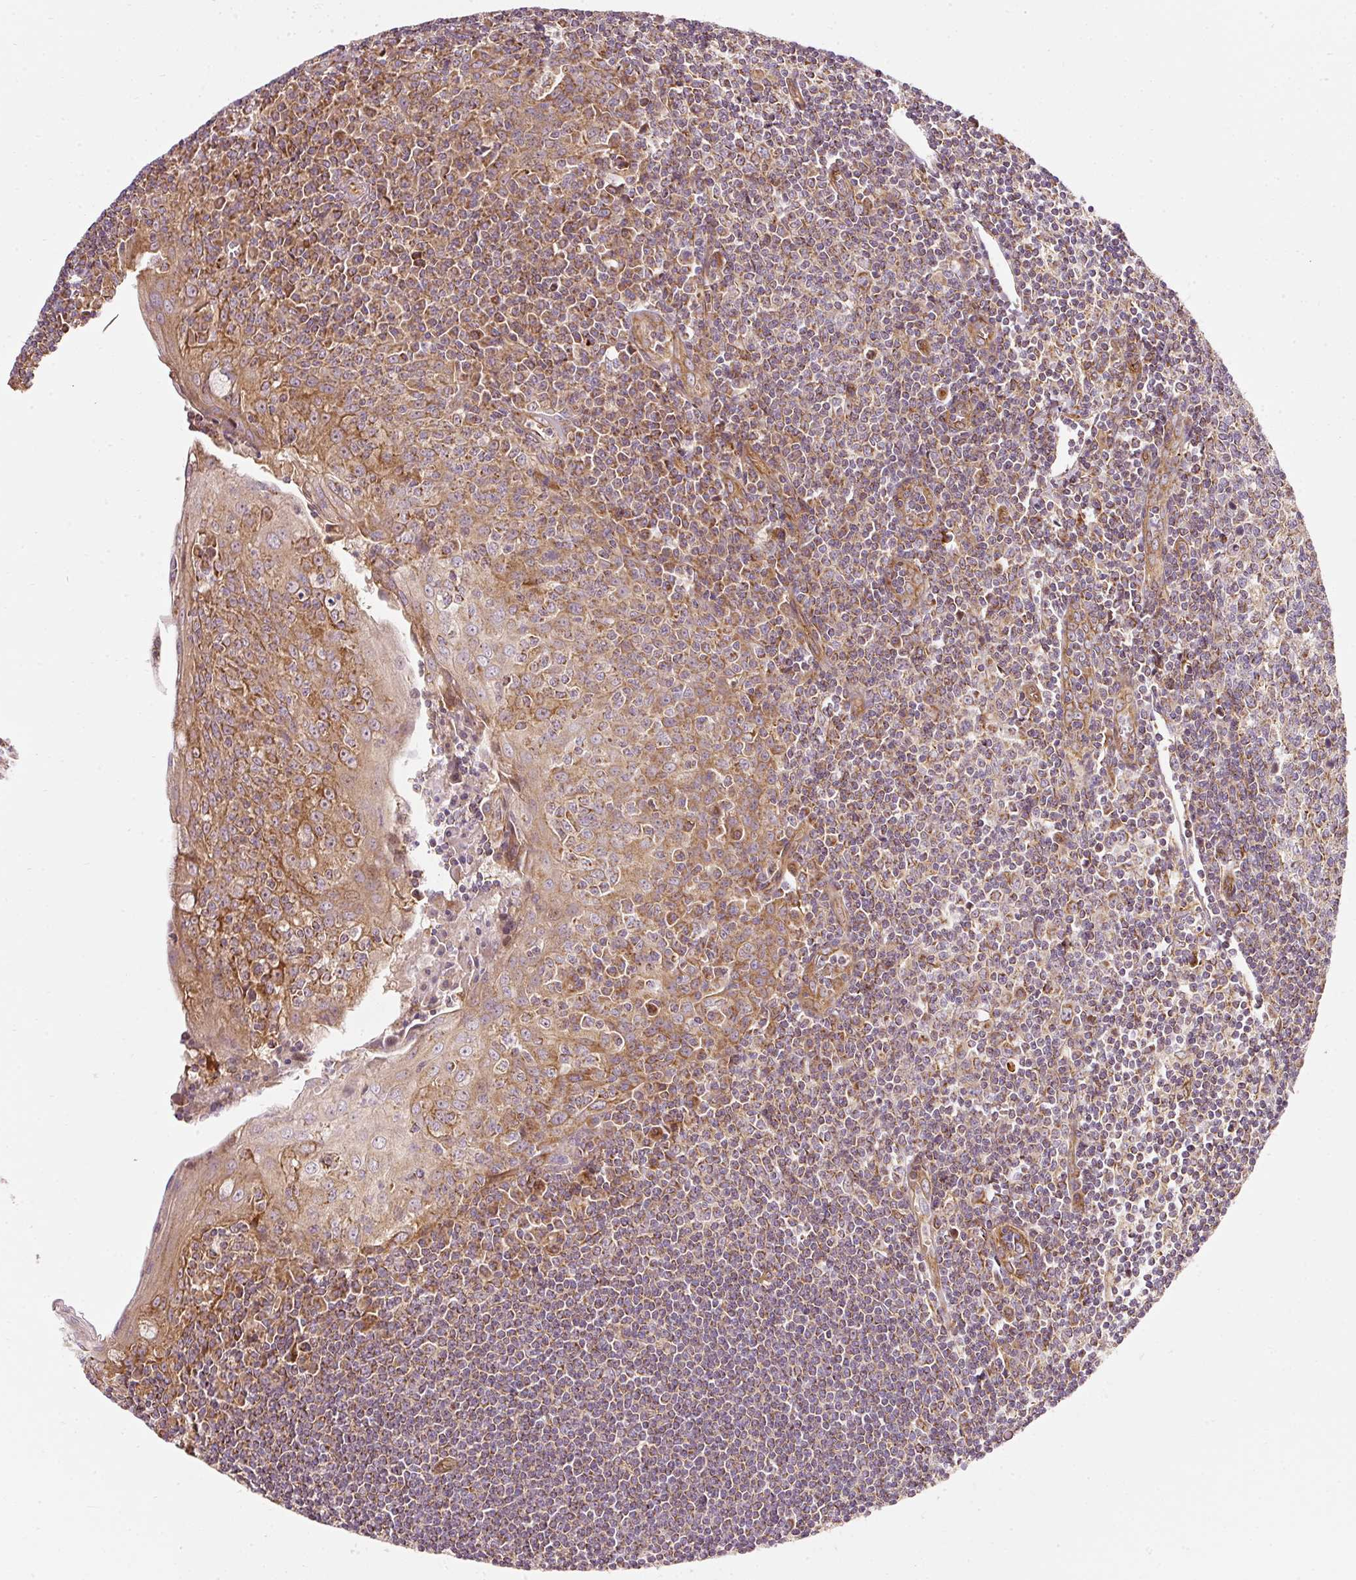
{"staining": {"intensity": "moderate", "quantity": ">75%", "location": "cytoplasmic/membranous"}, "tissue": "tonsil", "cell_type": "Germinal center cells", "image_type": "normal", "snomed": [{"axis": "morphology", "description": "Normal tissue, NOS"}, {"axis": "topography", "description": "Tonsil"}], "caption": "Immunohistochemistry (IHC) staining of unremarkable tonsil, which exhibits medium levels of moderate cytoplasmic/membranous staining in approximately >75% of germinal center cells indicating moderate cytoplasmic/membranous protein positivity. The staining was performed using DAB (3,3'-diaminobenzidine) (brown) for protein detection and nuclei were counterstained in hematoxylin (blue).", "gene": "ISCU", "patient": {"sex": "male", "age": 27}}